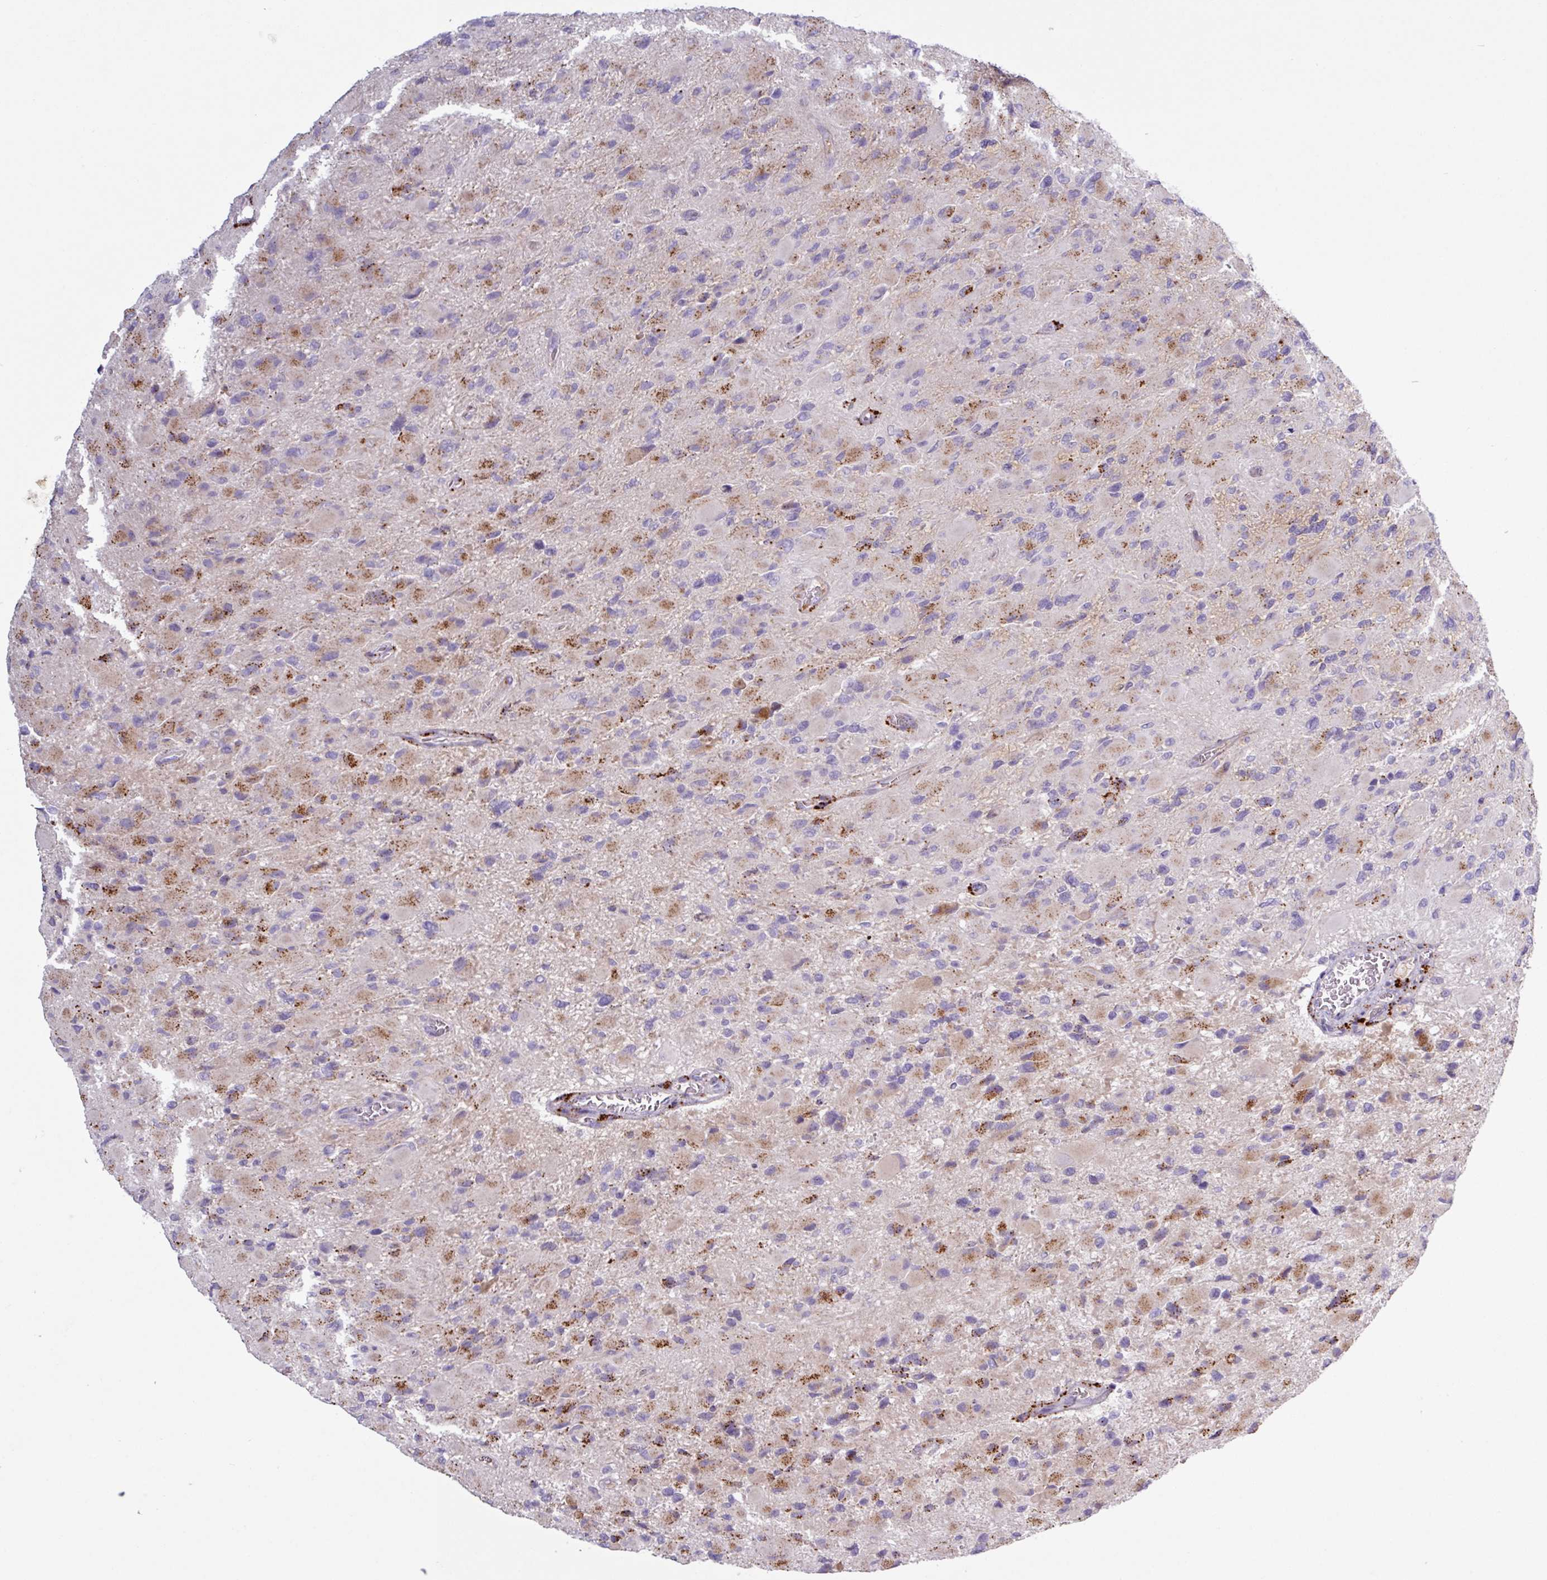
{"staining": {"intensity": "moderate", "quantity": "25%-75%", "location": "cytoplasmic/membranous"}, "tissue": "glioma", "cell_type": "Tumor cells", "image_type": "cancer", "snomed": [{"axis": "morphology", "description": "Glioma, malignant, High grade"}, {"axis": "topography", "description": "Cerebral cortex"}], "caption": "High-grade glioma (malignant) stained for a protein (brown) reveals moderate cytoplasmic/membranous positive staining in about 25%-75% of tumor cells.", "gene": "C4B", "patient": {"sex": "female", "age": 36}}